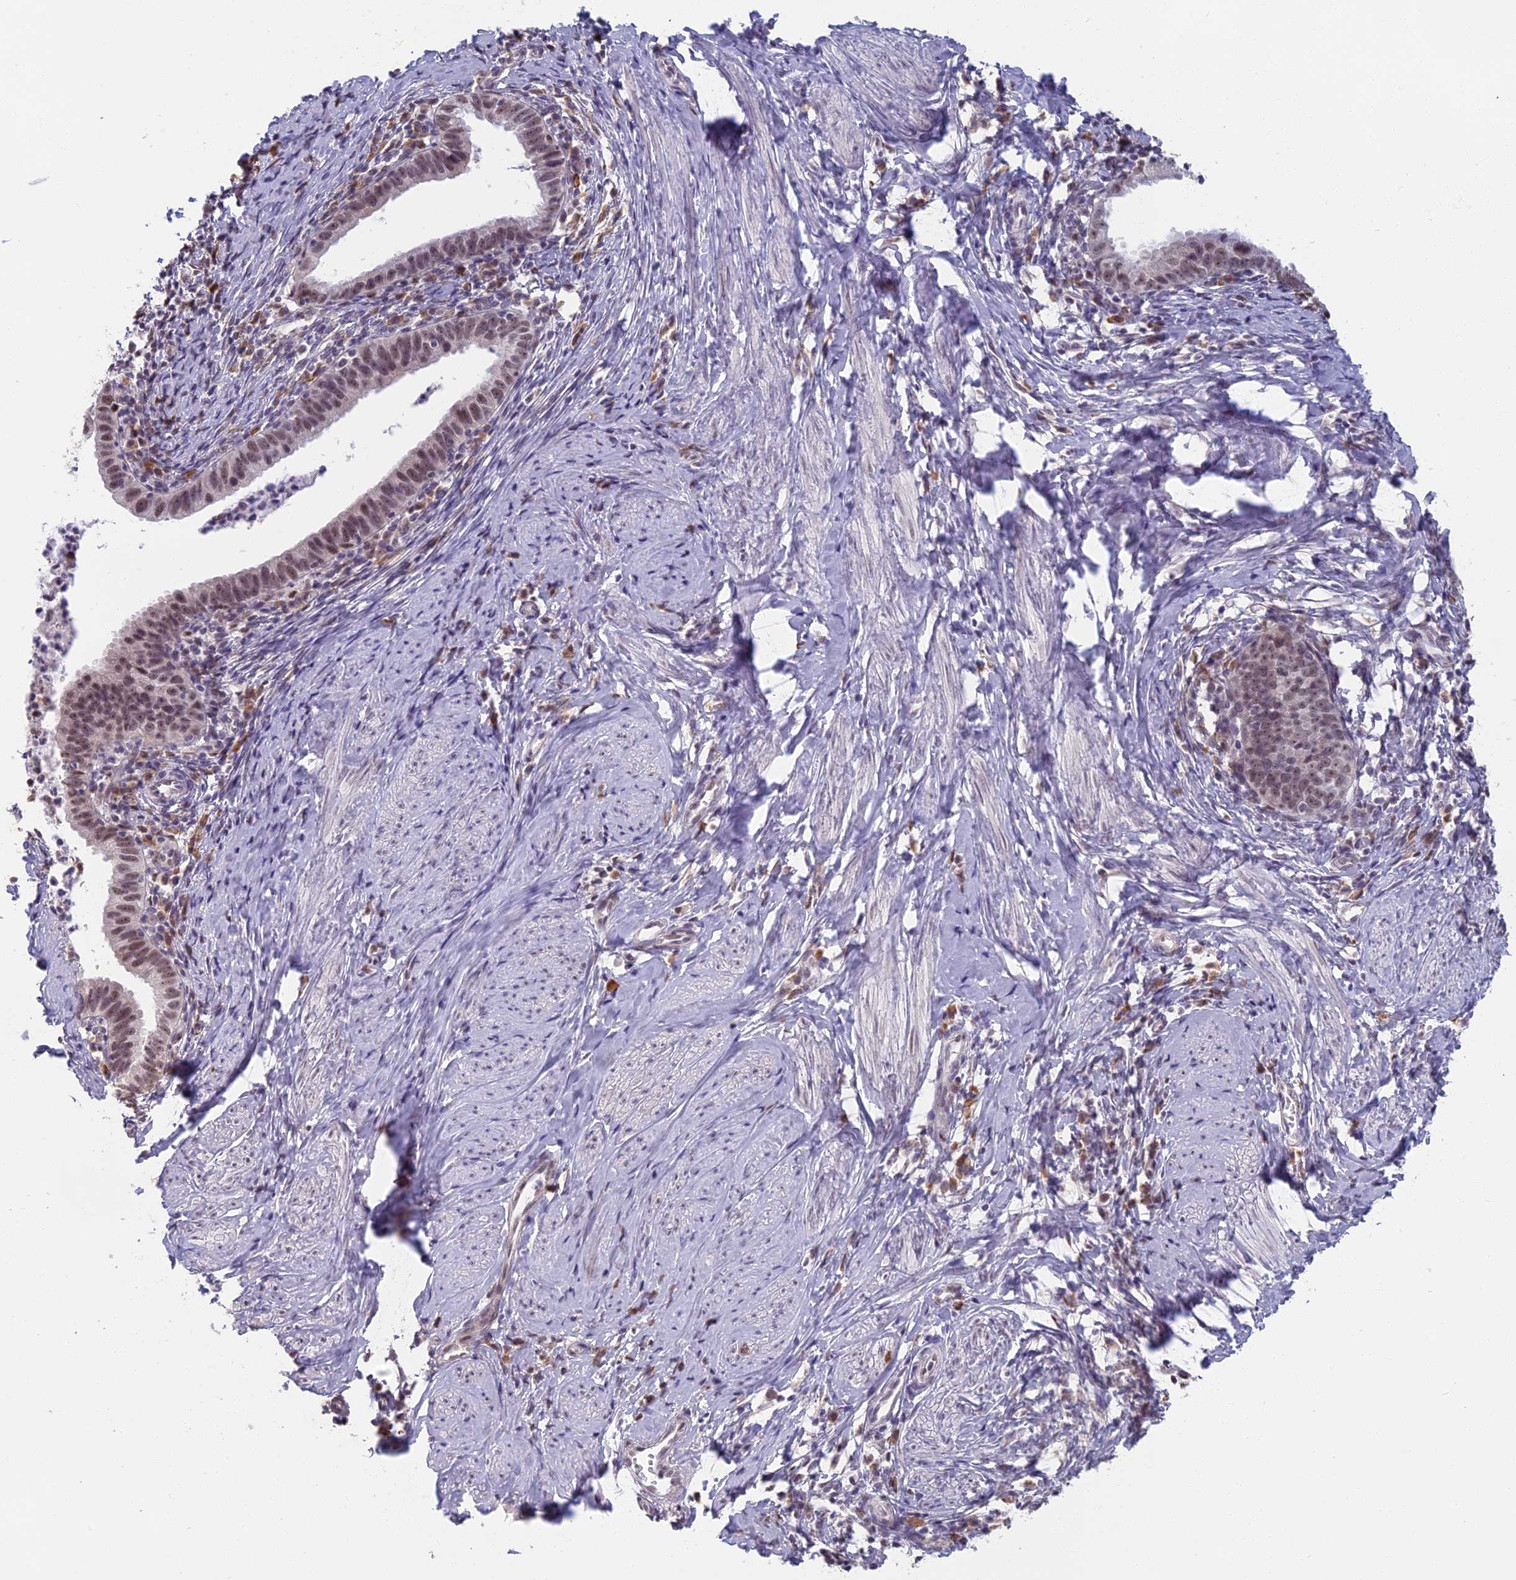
{"staining": {"intensity": "weak", "quantity": ">75%", "location": "nuclear"}, "tissue": "cervical cancer", "cell_type": "Tumor cells", "image_type": "cancer", "snomed": [{"axis": "morphology", "description": "Adenocarcinoma, NOS"}, {"axis": "topography", "description": "Cervix"}], "caption": "Protein staining of cervical cancer (adenocarcinoma) tissue shows weak nuclear positivity in about >75% of tumor cells. (Brightfield microscopy of DAB IHC at high magnification).", "gene": "MORF4L1", "patient": {"sex": "female", "age": 36}}